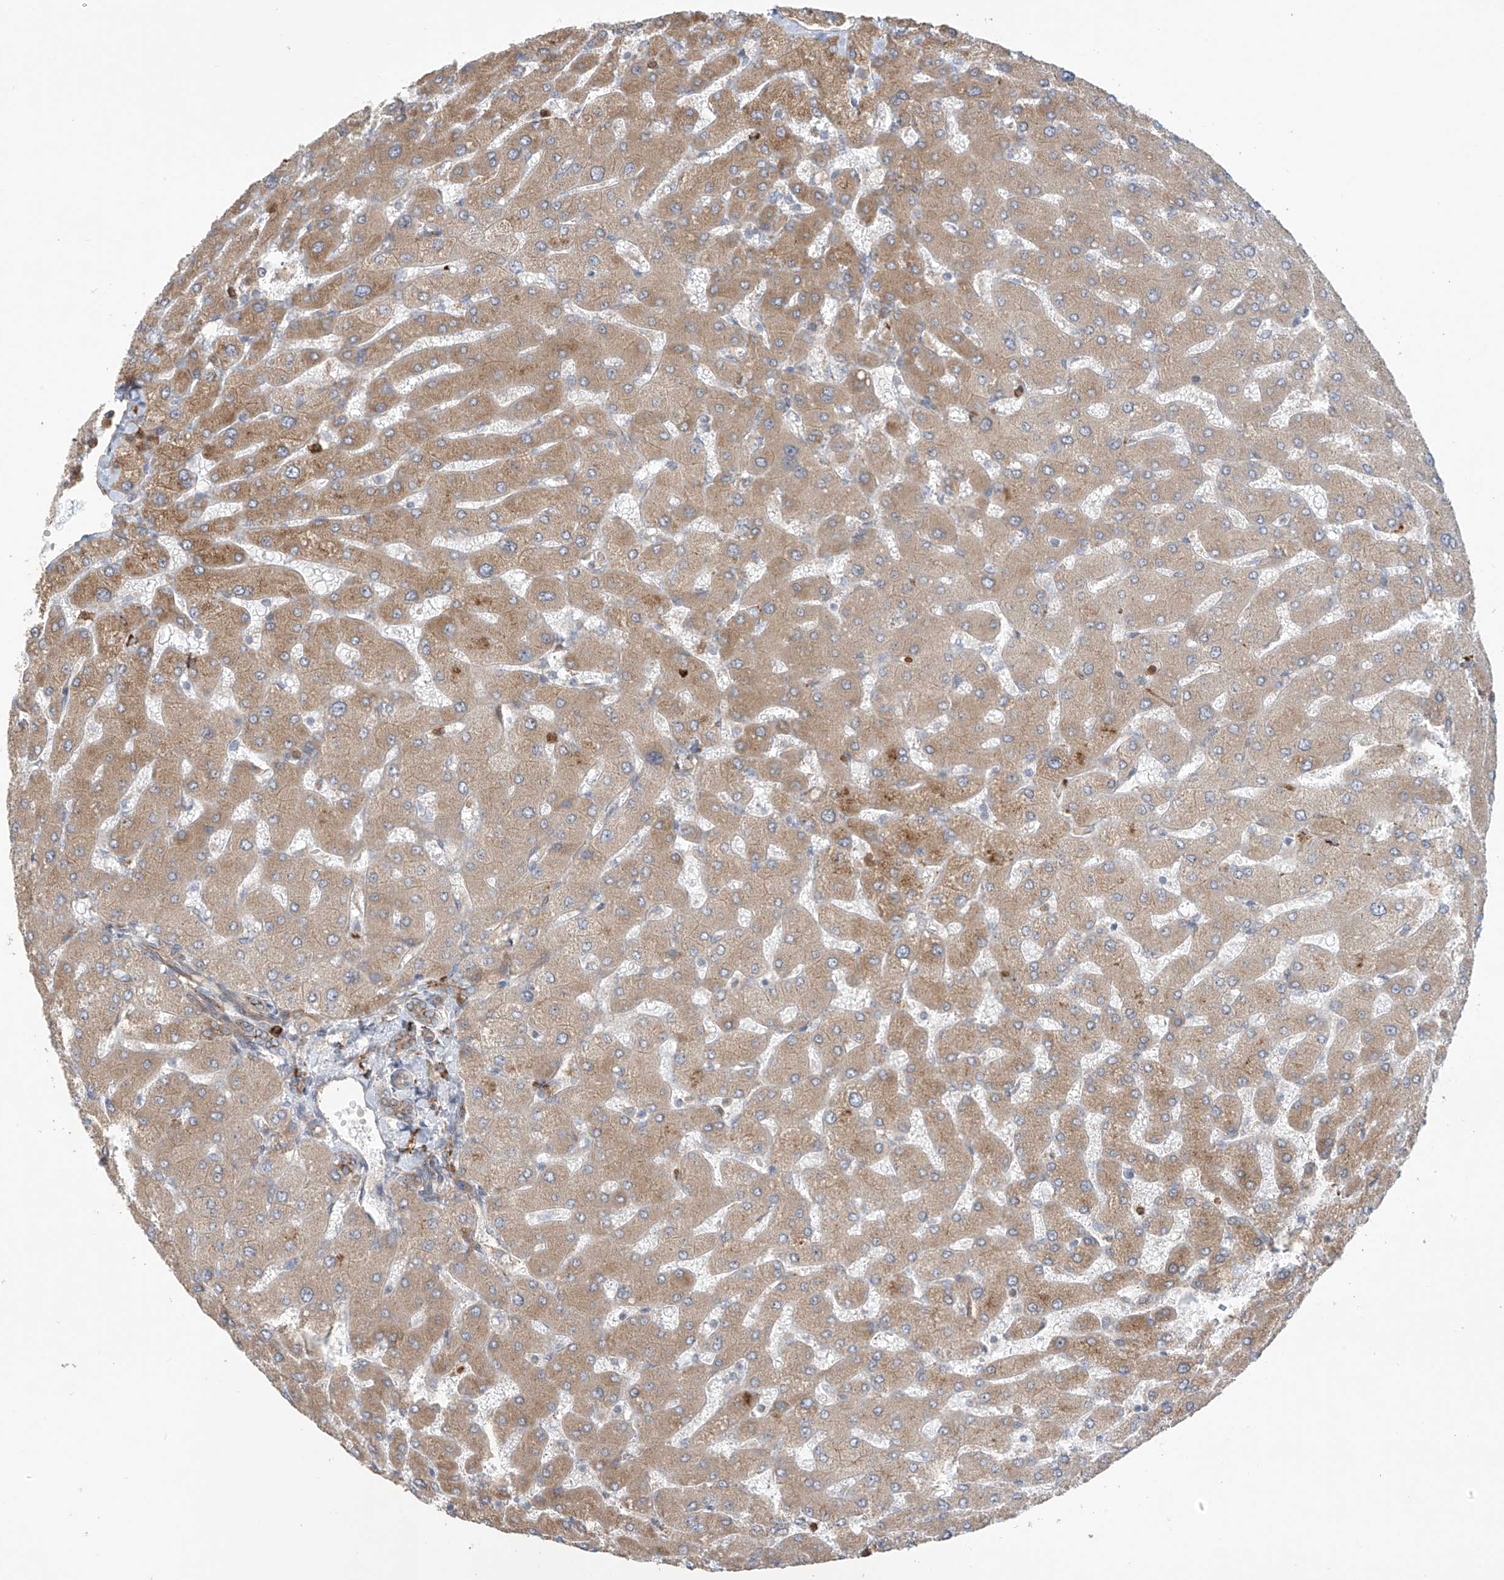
{"staining": {"intensity": "weak", "quantity": ">75%", "location": "cytoplasmic/membranous"}, "tissue": "liver", "cell_type": "Cholangiocytes", "image_type": "normal", "snomed": [{"axis": "morphology", "description": "Normal tissue, NOS"}, {"axis": "topography", "description": "Liver"}], "caption": "An image showing weak cytoplasmic/membranous positivity in approximately >75% of cholangiocytes in benign liver, as visualized by brown immunohistochemical staining.", "gene": "KIAA1522", "patient": {"sex": "male", "age": 55}}